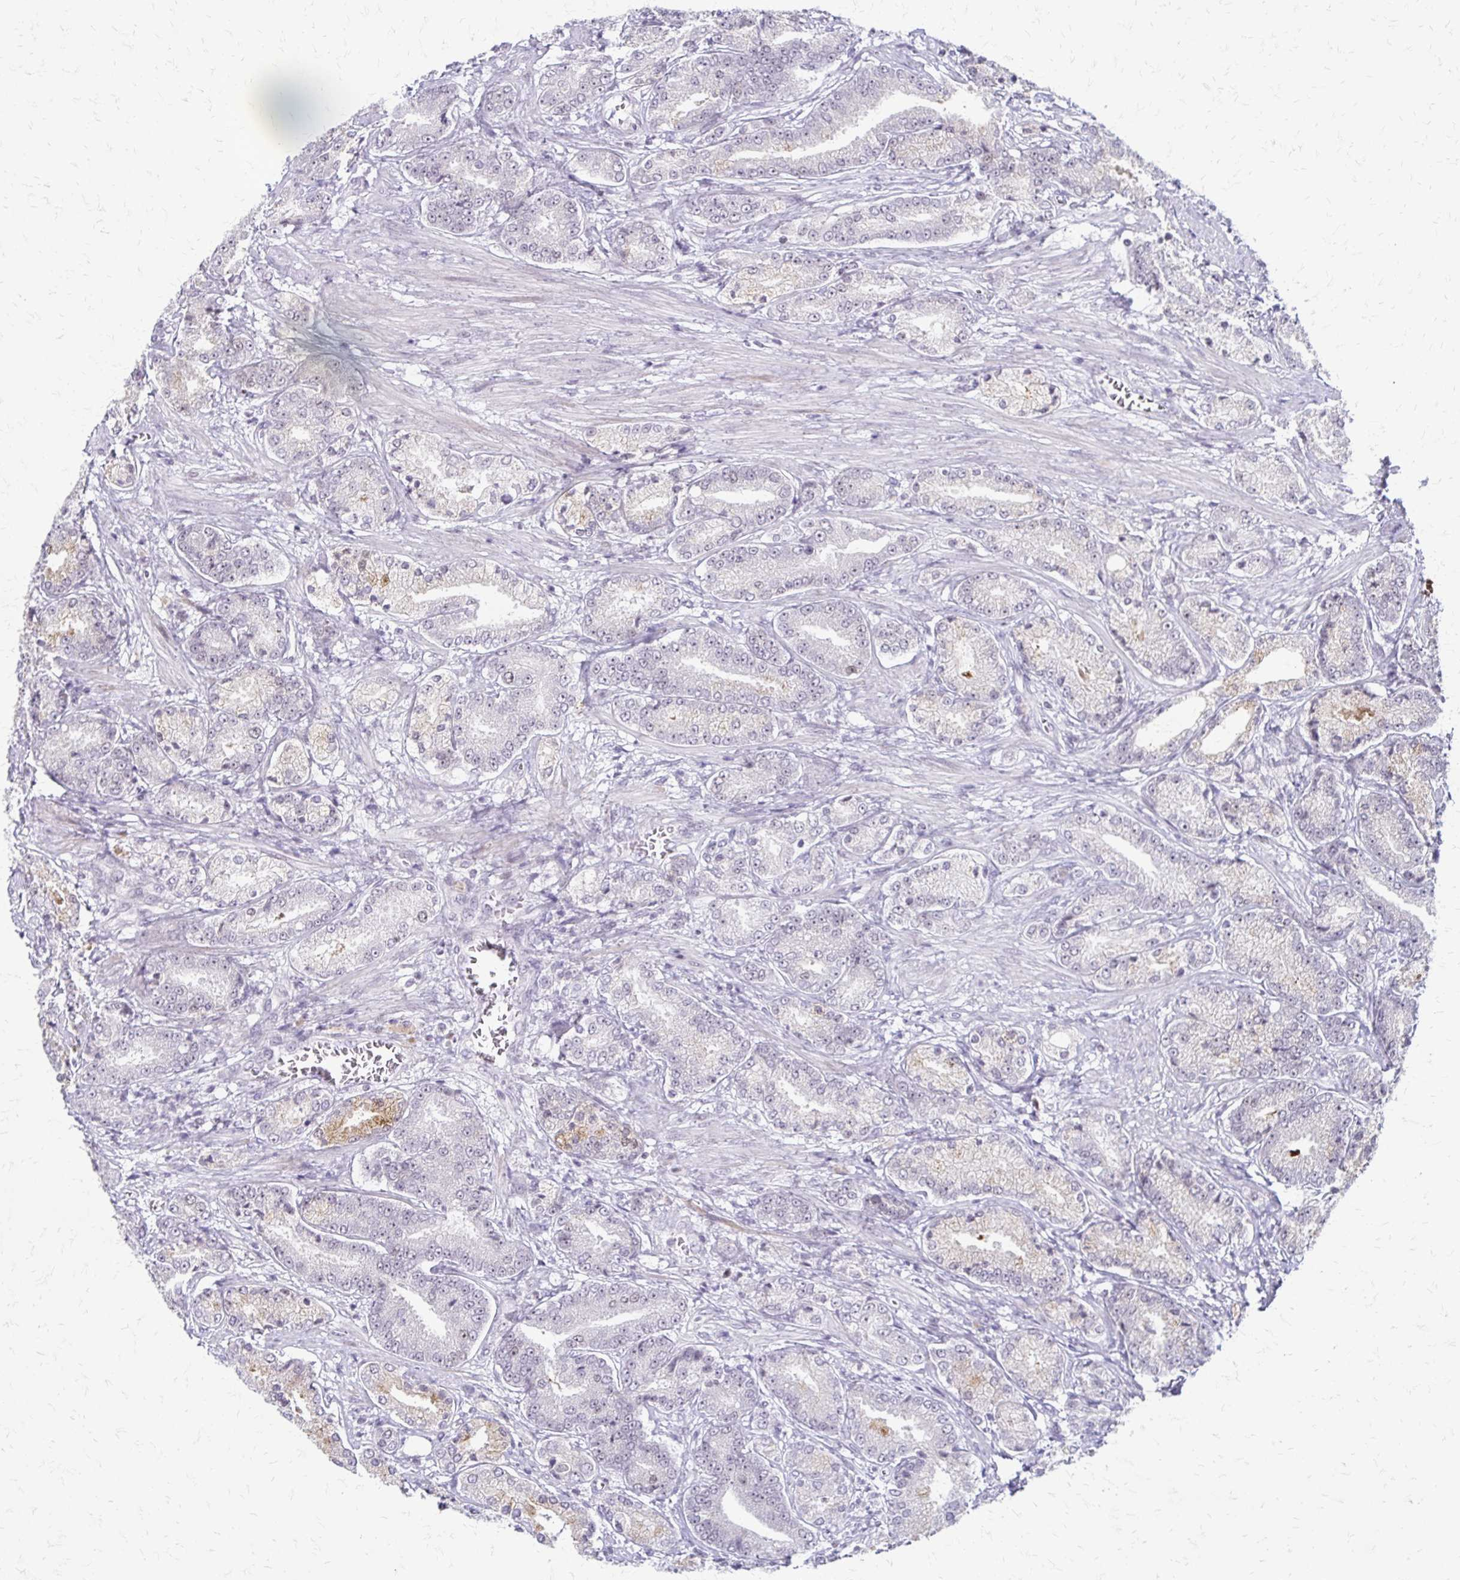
{"staining": {"intensity": "negative", "quantity": "none", "location": "none"}, "tissue": "prostate cancer", "cell_type": "Tumor cells", "image_type": "cancer", "snomed": [{"axis": "morphology", "description": "Adenocarcinoma, High grade"}, {"axis": "topography", "description": "Prostate and seminal vesicle, NOS"}], "caption": "Image shows no protein staining in tumor cells of adenocarcinoma (high-grade) (prostate) tissue. The staining was performed using DAB to visualize the protein expression in brown, while the nuclei were stained in blue with hematoxylin (Magnification: 20x).", "gene": "EED", "patient": {"sex": "male", "age": 61}}